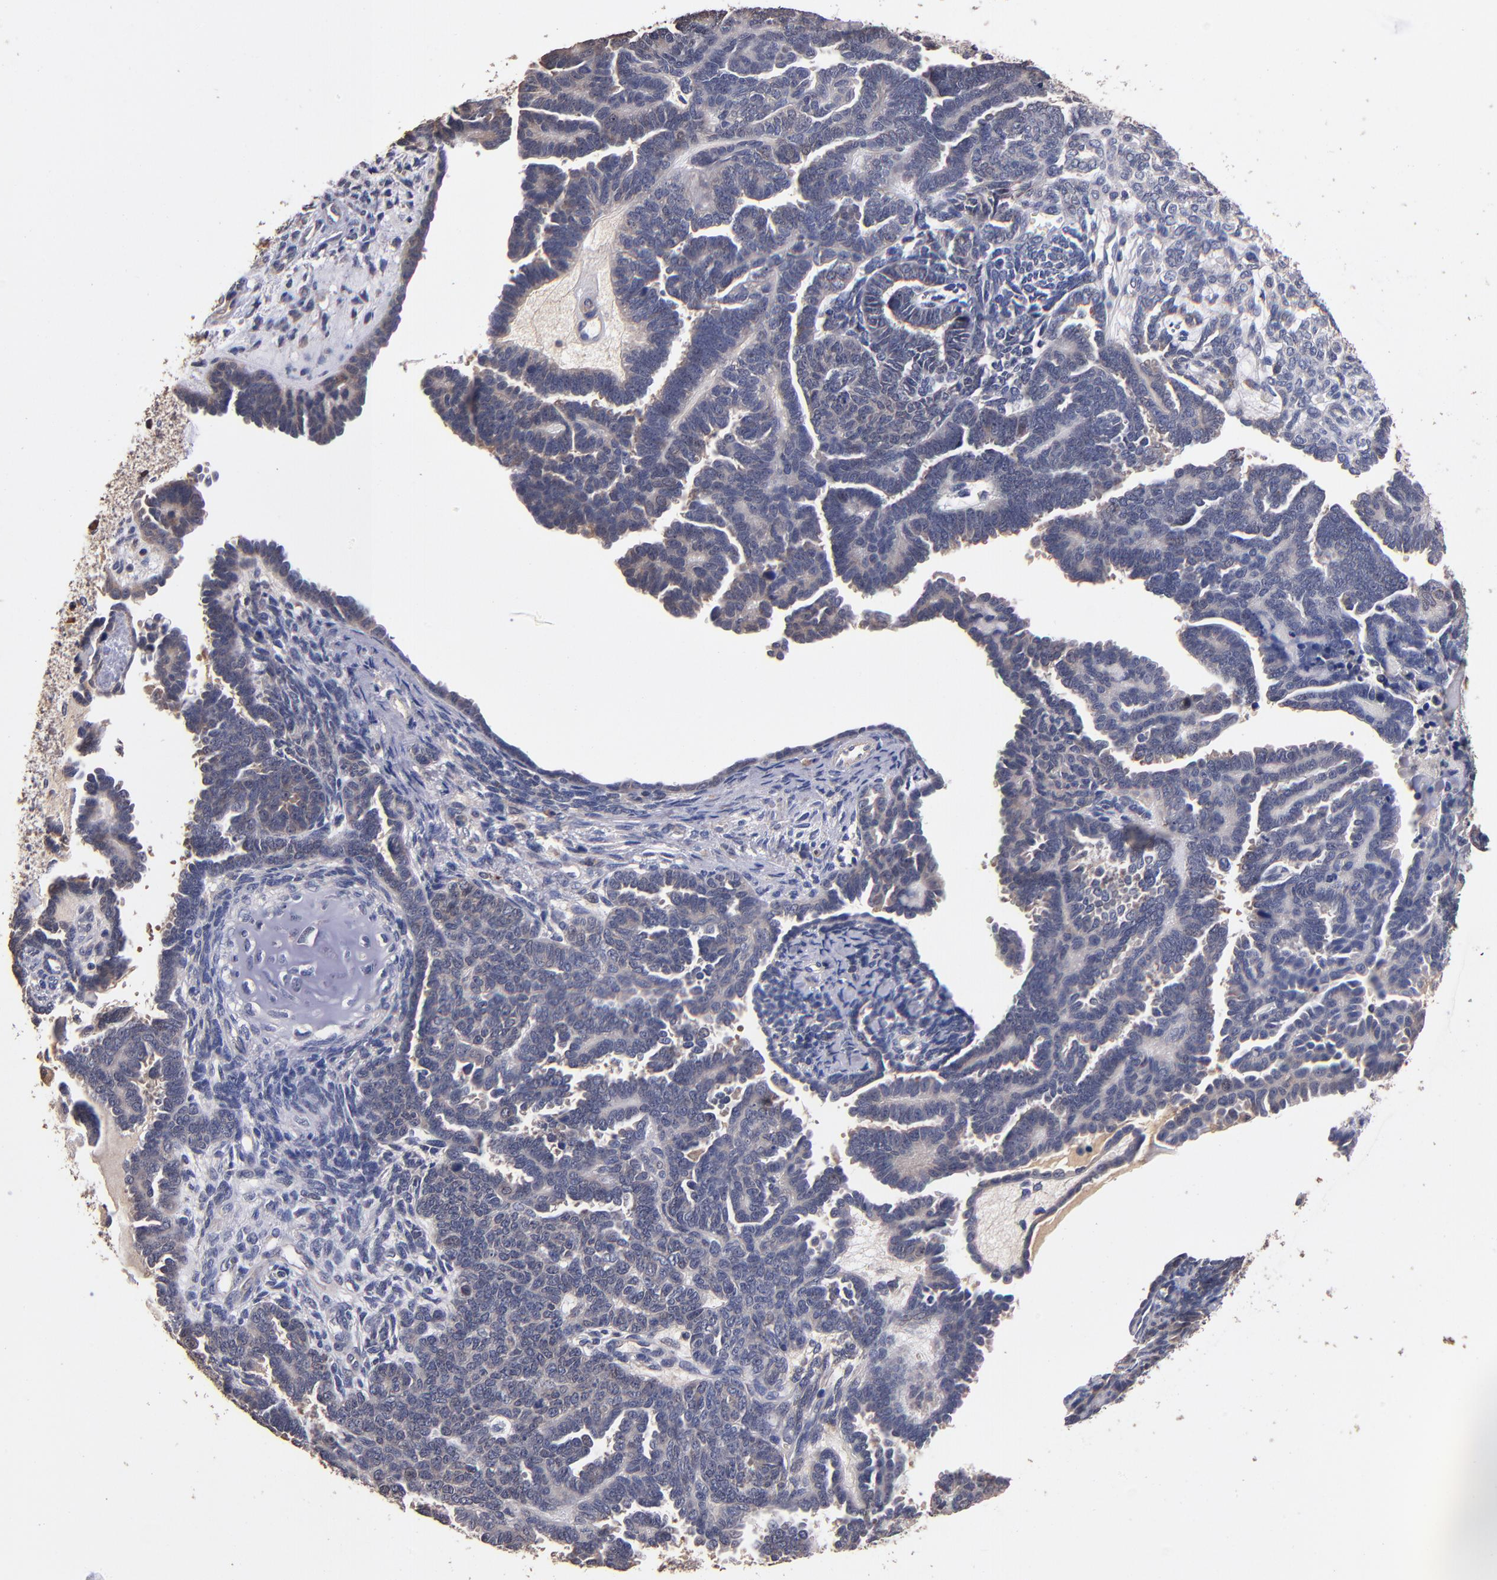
{"staining": {"intensity": "weak", "quantity": "<25%", "location": "cytoplasmic/membranous"}, "tissue": "endometrial cancer", "cell_type": "Tumor cells", "image_type": "cancer", "snomed": [{"axis": "morphology", "description": "Neoplasm, malignant, NOS"}, {"axis": "topography", "description": "Endometrium"}], "caption": "Tumor cells show no significant positivity in neoplasm (malignant) (endometrial).", "gene": "TTLL12", "patient": {"sex": "female", "age": 74}}